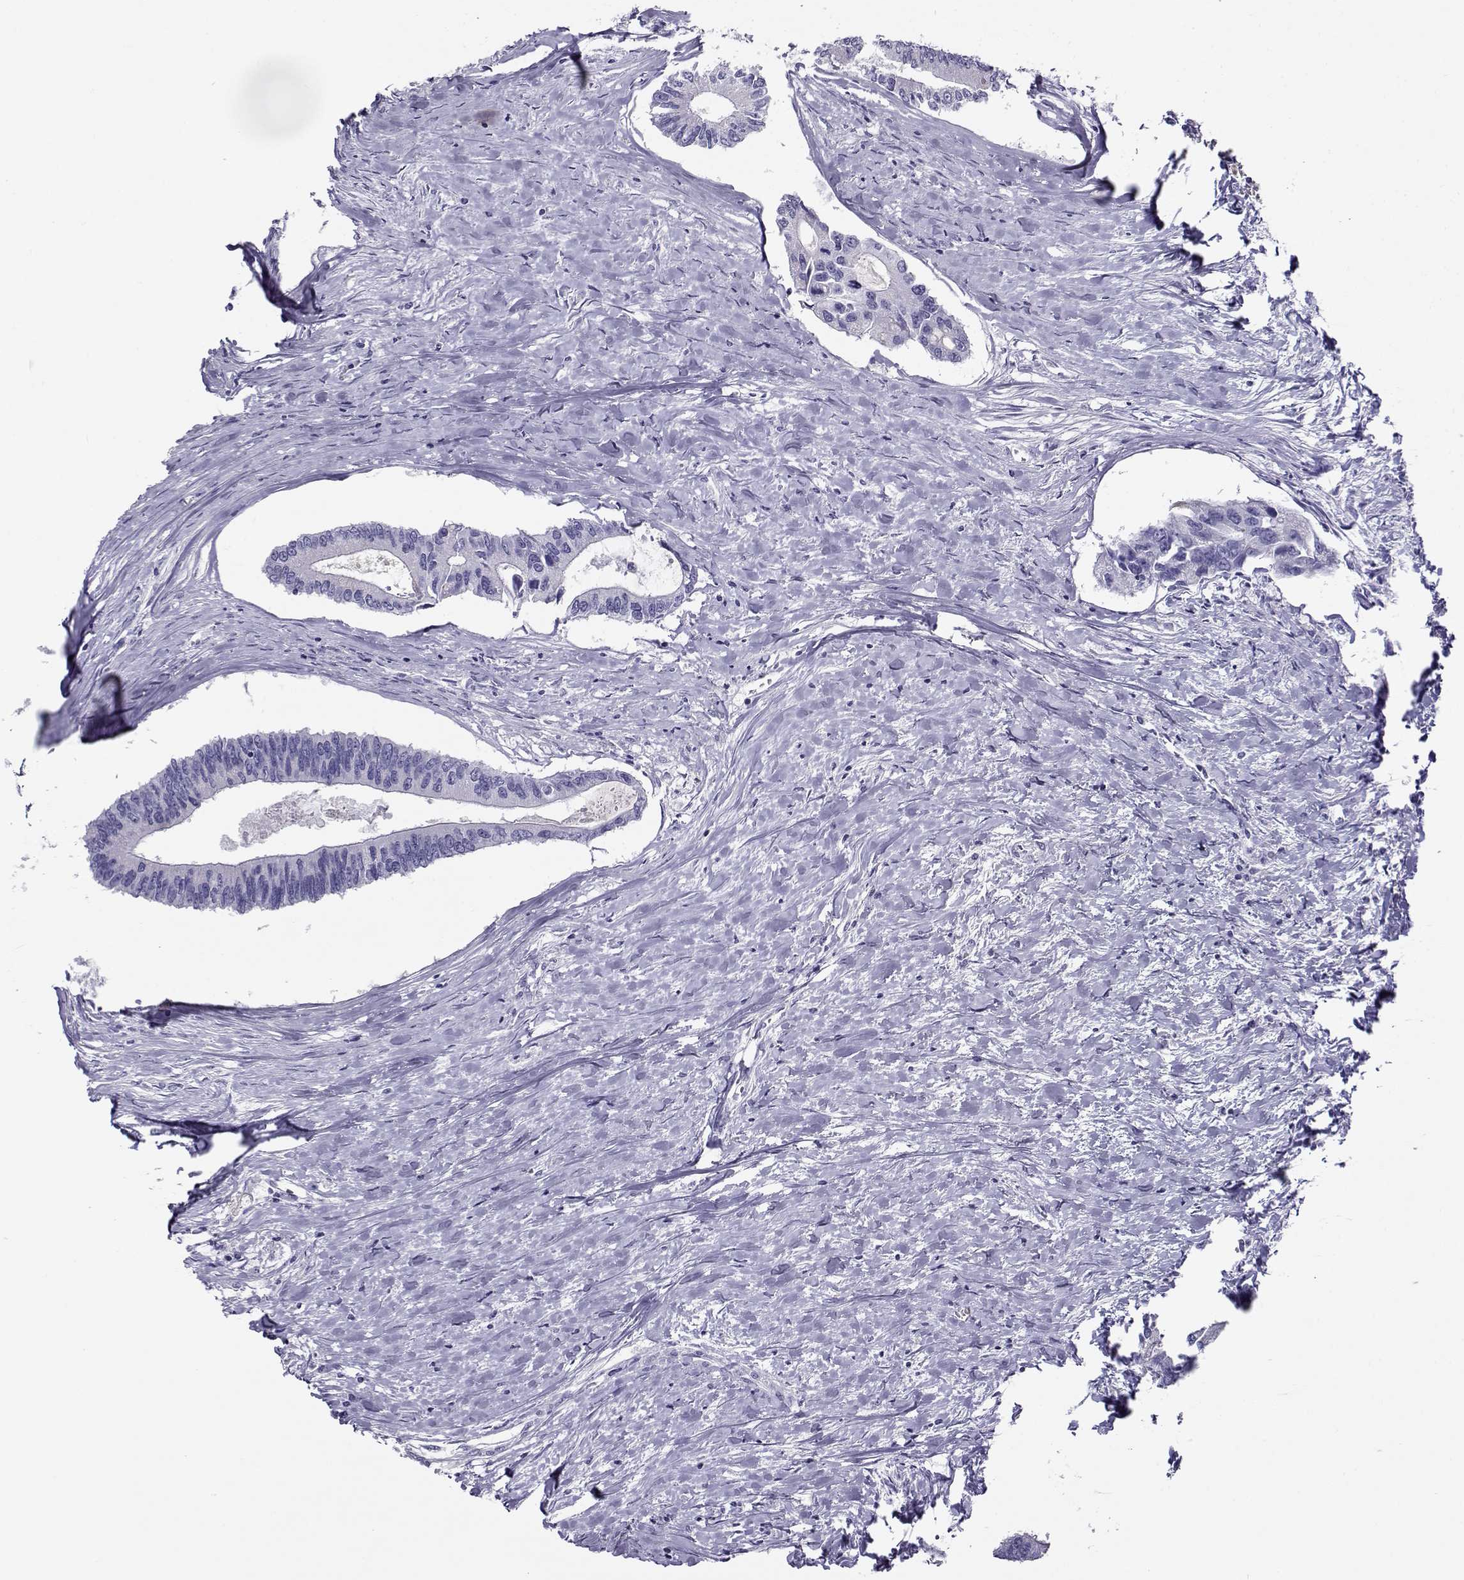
{"staining": {"intensity": "negative", "quantity": "none", "location": "none"}, "tissue": "colorectal cancer", "cell_type": "Tumor cells", "image_type": "cancer", "snomed": [{"axis": "morphology", "description": "Adenocarcinoma, NOS"}, {"axis": "topography", "description": "Colon"}], "caption": "Tumor cells show no significant protein positivity in colorectal adenocarcinoma. The staining is performed using DAB brown chromogen with nuclei counter-stained in using hematoxylin.", "gene": "RHOXF2", "patient": {"sex": "male", "age": 53}}